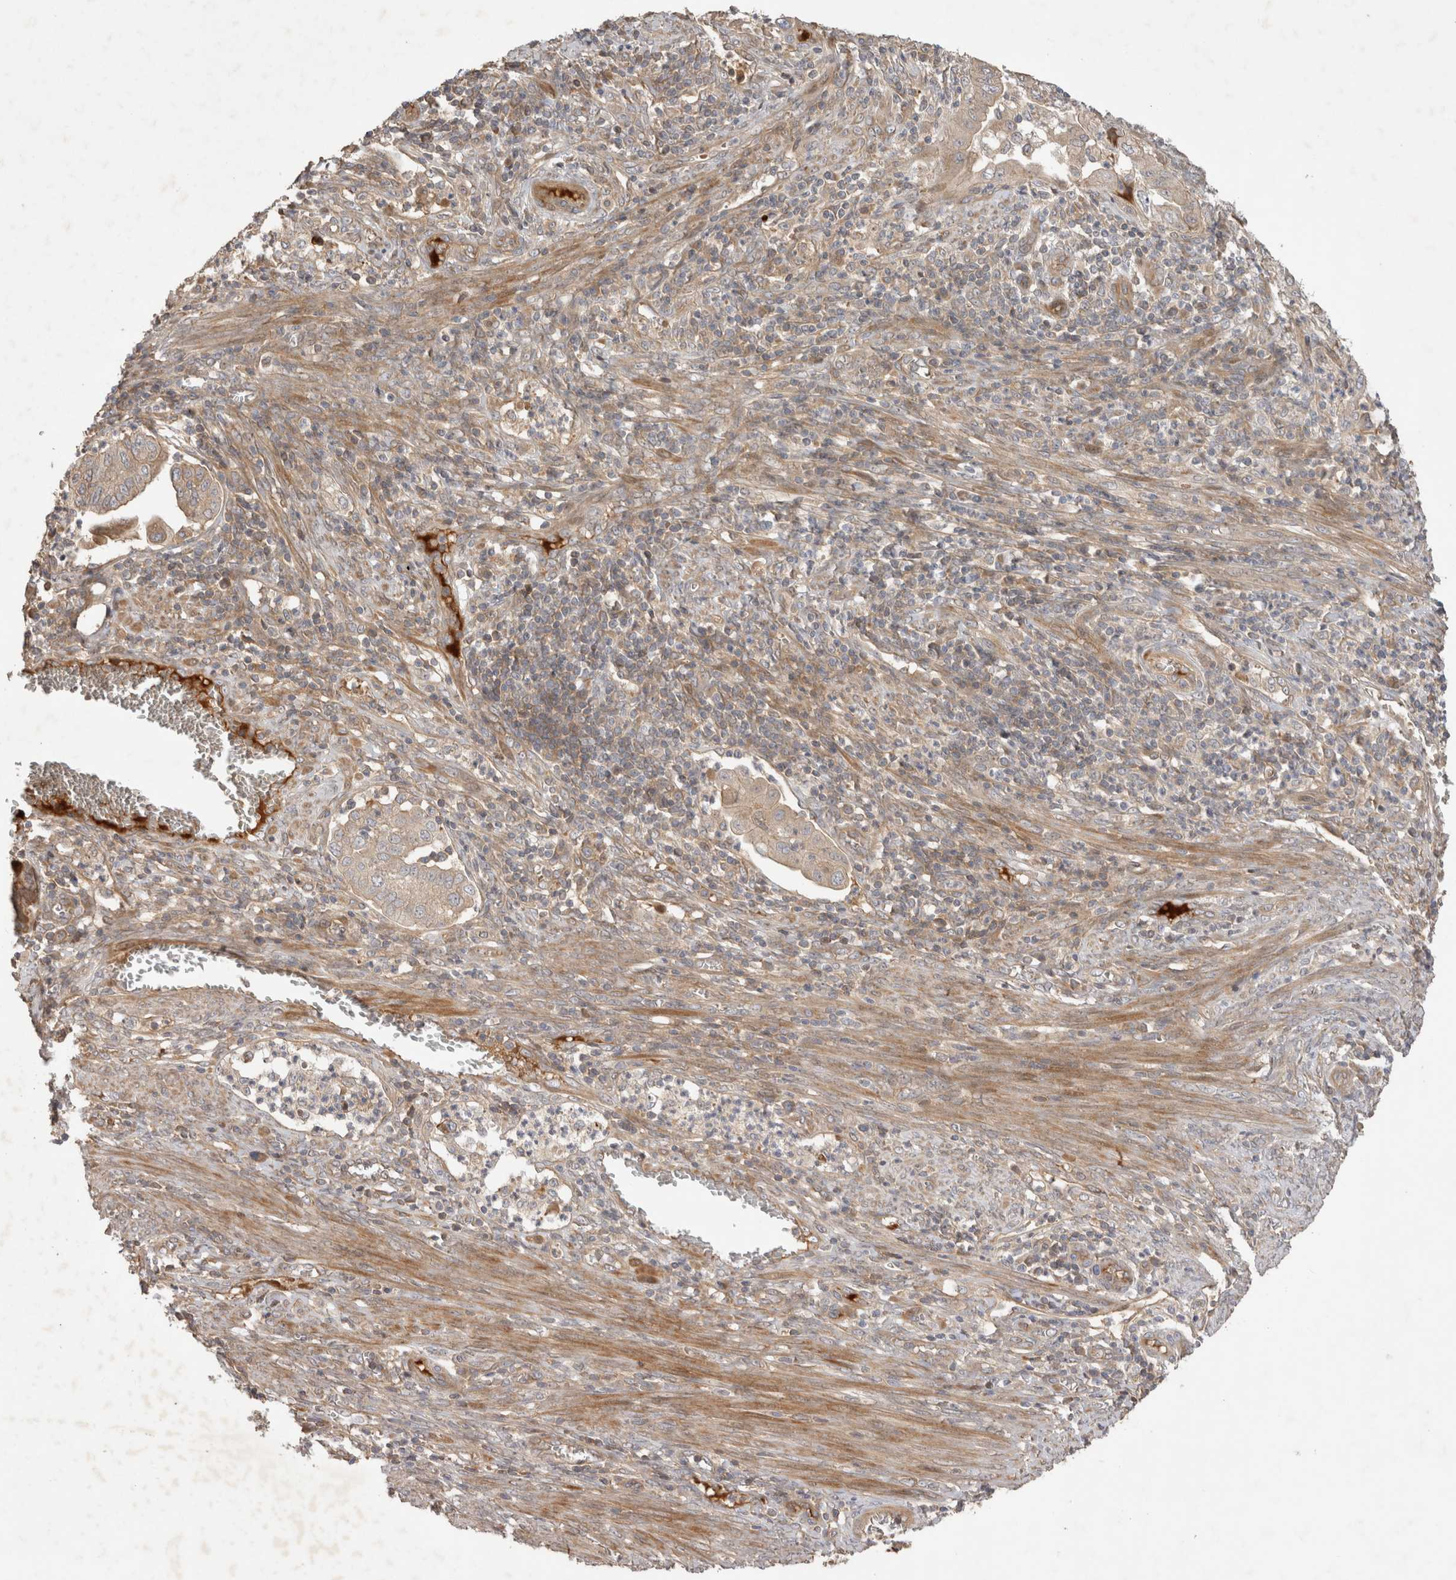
{"staining": {"intensity": "weak", "quantity": "<25%", "location": "cytoplasmic/membranous"}, "tissue": "endometrial cancer", "cell_type": "Tumor cells", "image_type": "cancer", "snomed": [{"axis": "morphology", "description": "Adenocarcinoma, NOS"}, {"axis": "topography", "description": "Endometrium"}], "caption": "Immunohistochemical staining of endometrial cancer exhibits no significant staining in tumor cells.", "gene": "PPP1R42", "patient": {"sex": "female", "age": 51}}